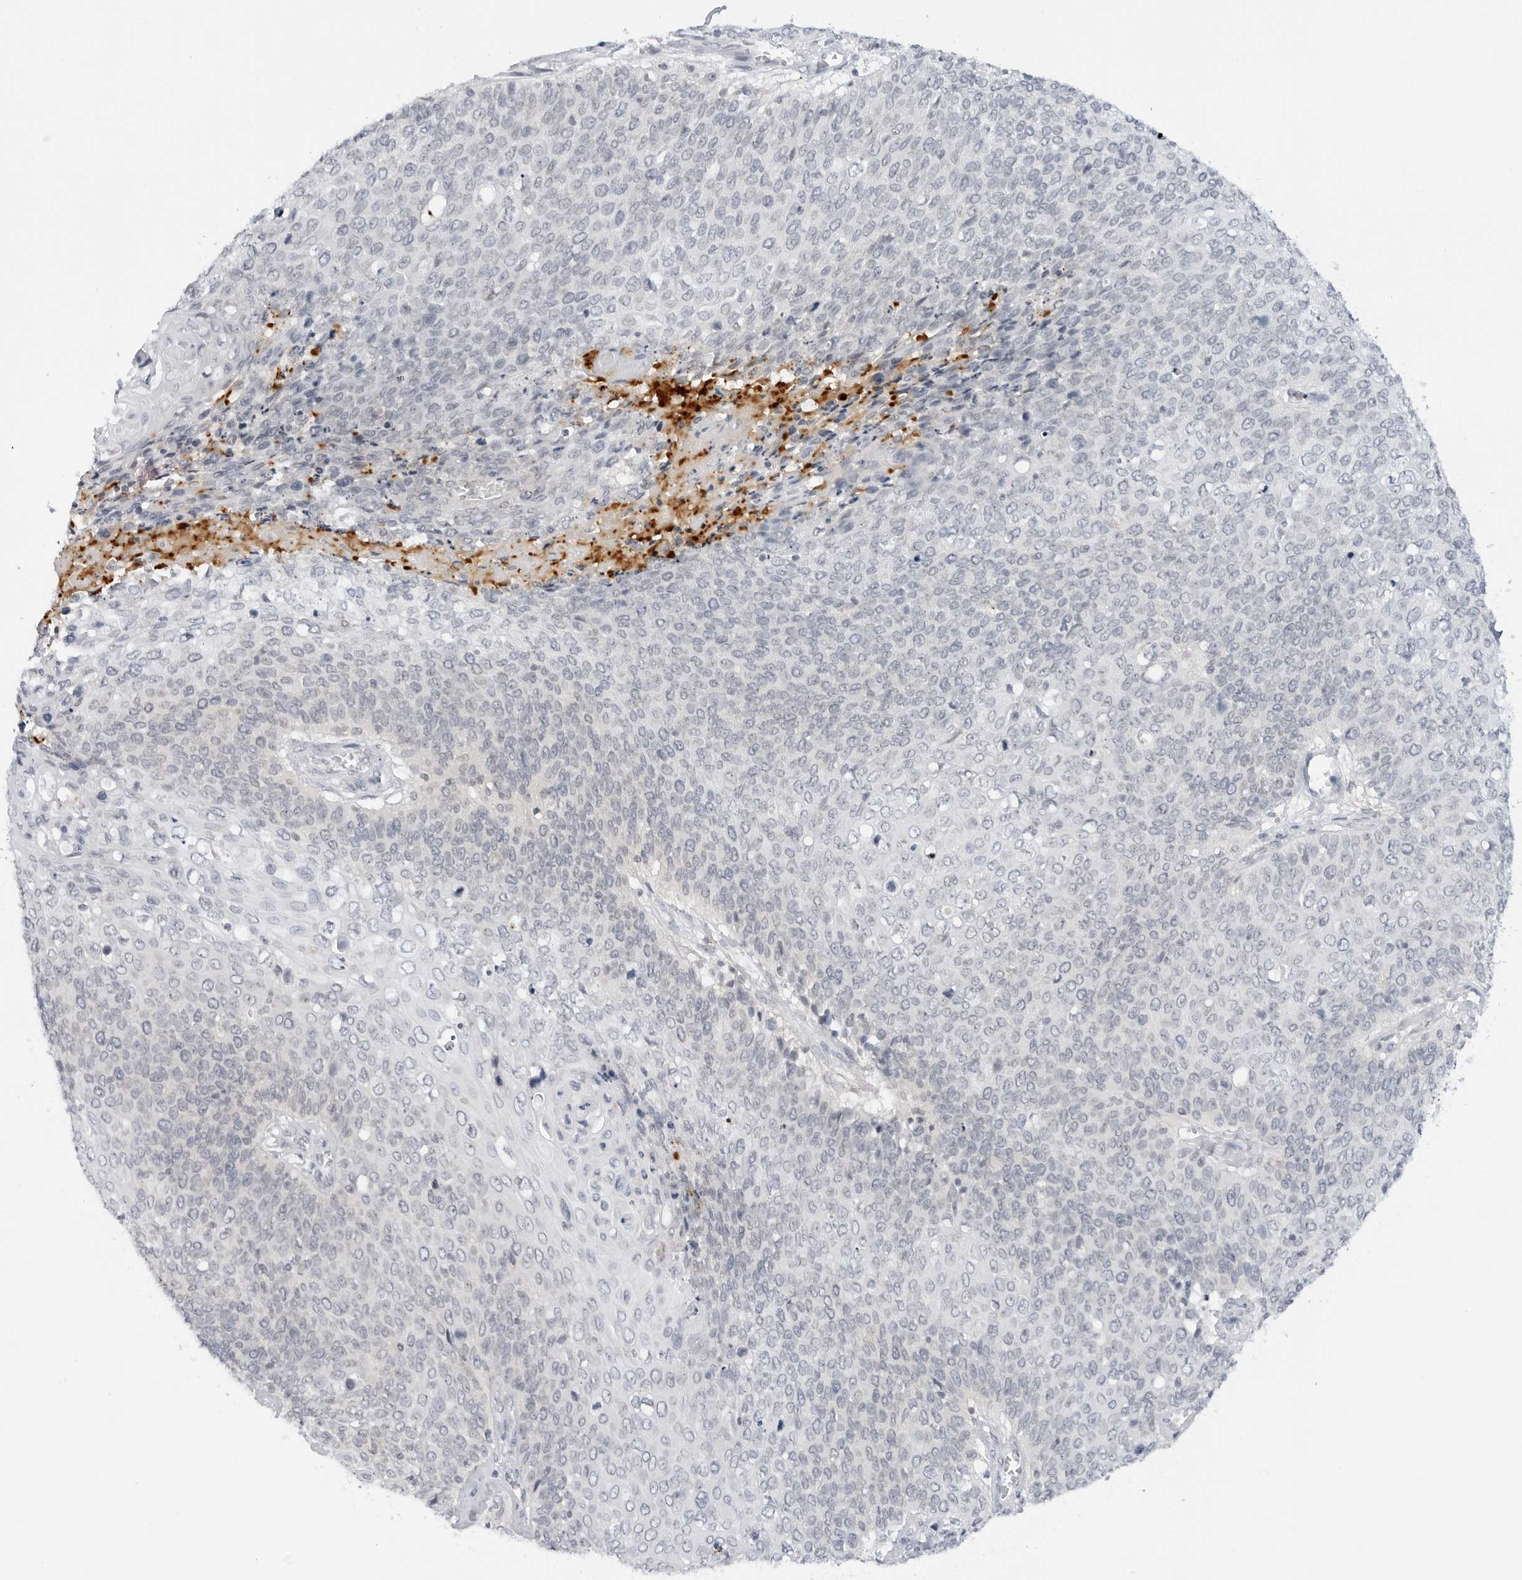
{"staining": {"intensity": "negative", "quantity": "none", "location": "none"}, "tissue": "cervical cancer", "cell_type": "Tumor cells", "image_type": "cancer", "snomed": [{"axis": "morphology", "description": "Squamous cell carcinoma, NOS"}, {"axis": "topography", "description": "Cervix"}], "caption": "Protein analysis of cervical cancer (squamous cell carcinoma) displays no significant staining in tumor cells.", "gene": "MAP2K5", "patient": {"sex": "female", "age": 39}}